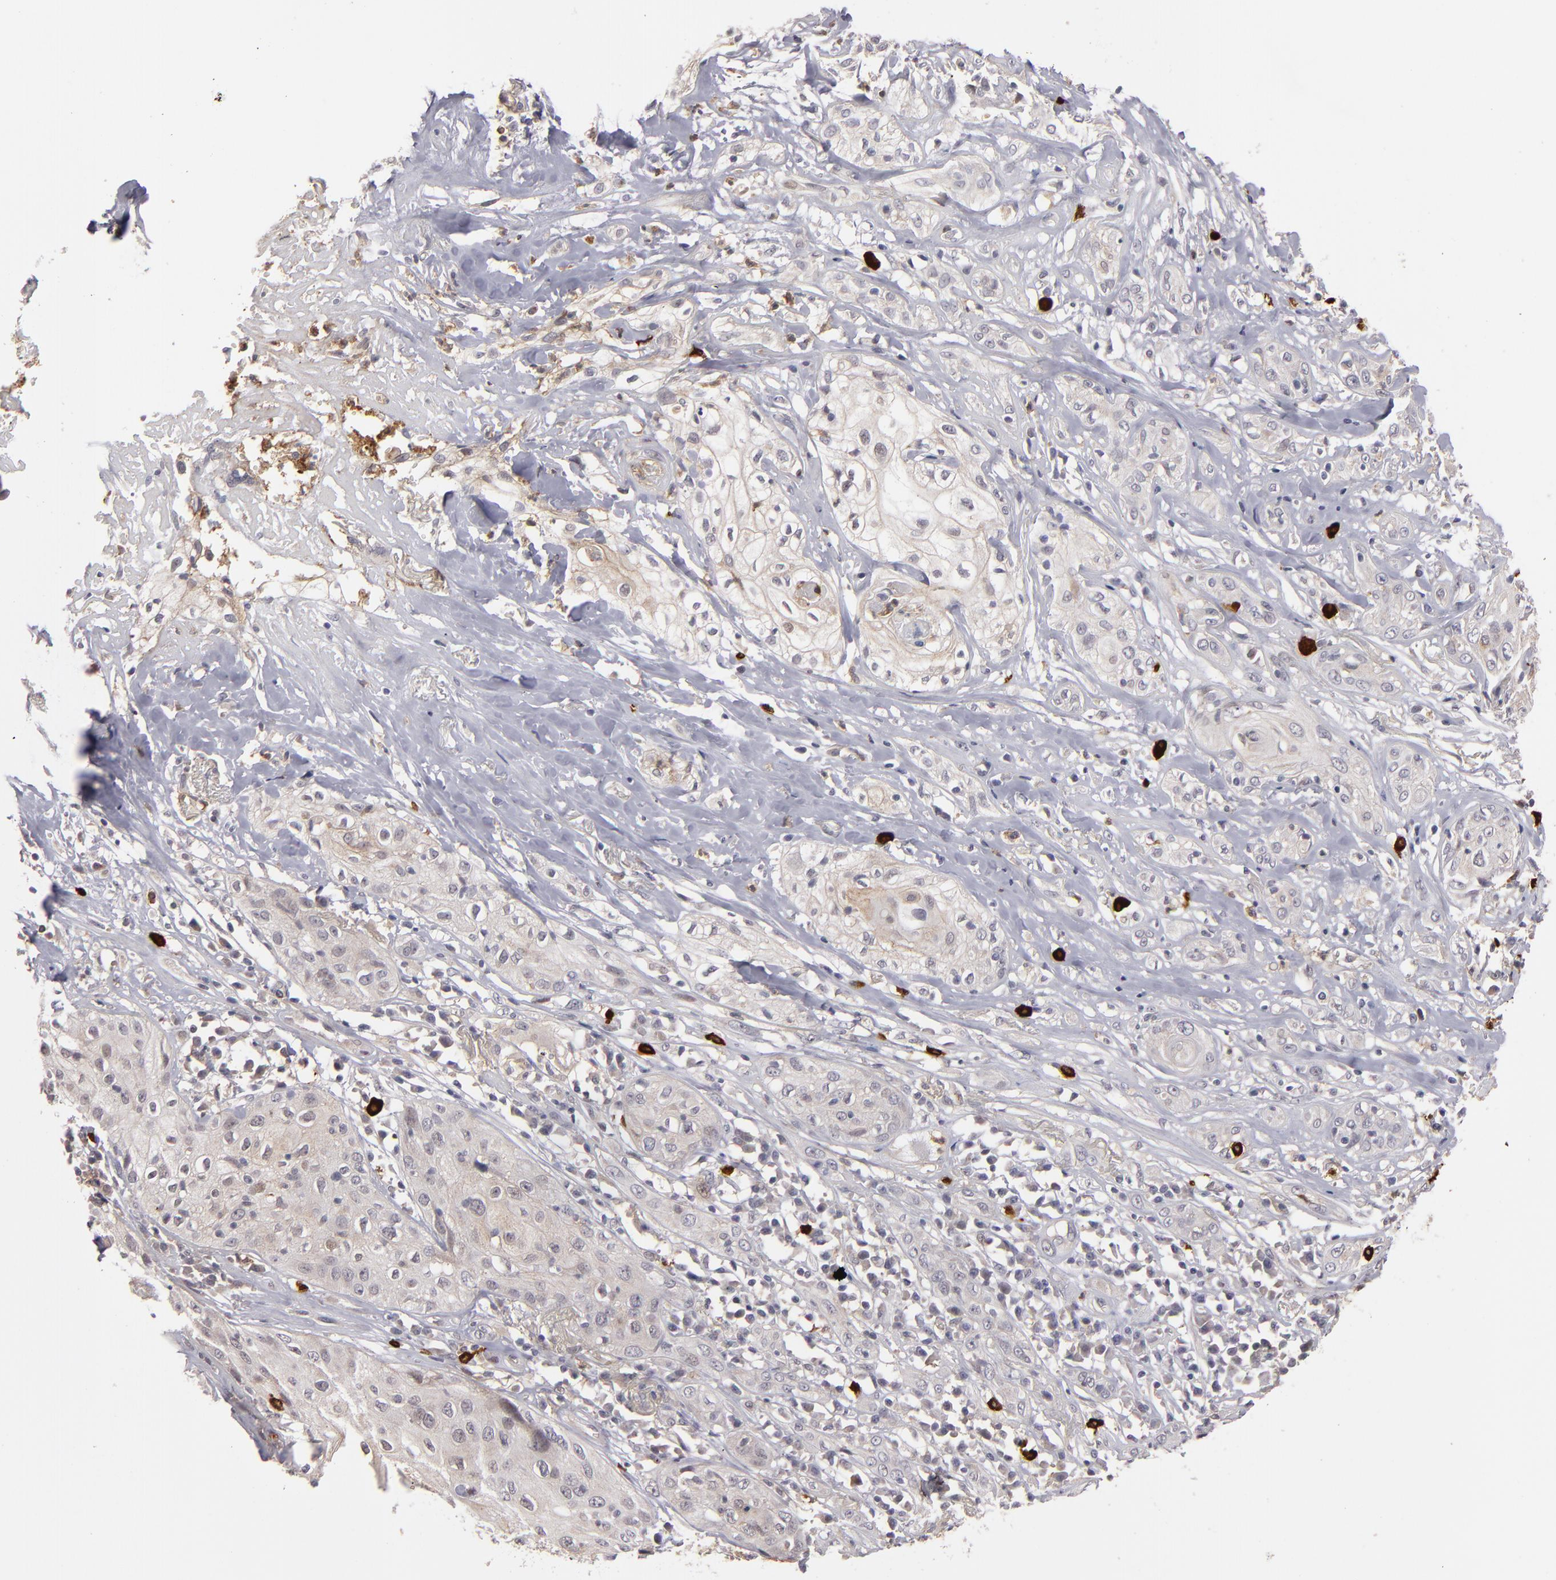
{"staining": {"intensity": "weak", "quantity": "<25%", "location": "cytoplasmic/membranous"}, "tissue": "skin cancer", "cell_type": "Tumor cells", "image_type": "cancer", "snomed": [{"axis": "morphology", "description": "Squamous cell carcinoma, NOS"}, {"axis": "topography", "description": "Skin"}], "caption": "A micrograph of skin cancer (squamous cell carcinoma) stained for a protein shows no brown staining in tumor cells.", "gene": "STX3", "patient": {"sex": "male", "age": 65}}